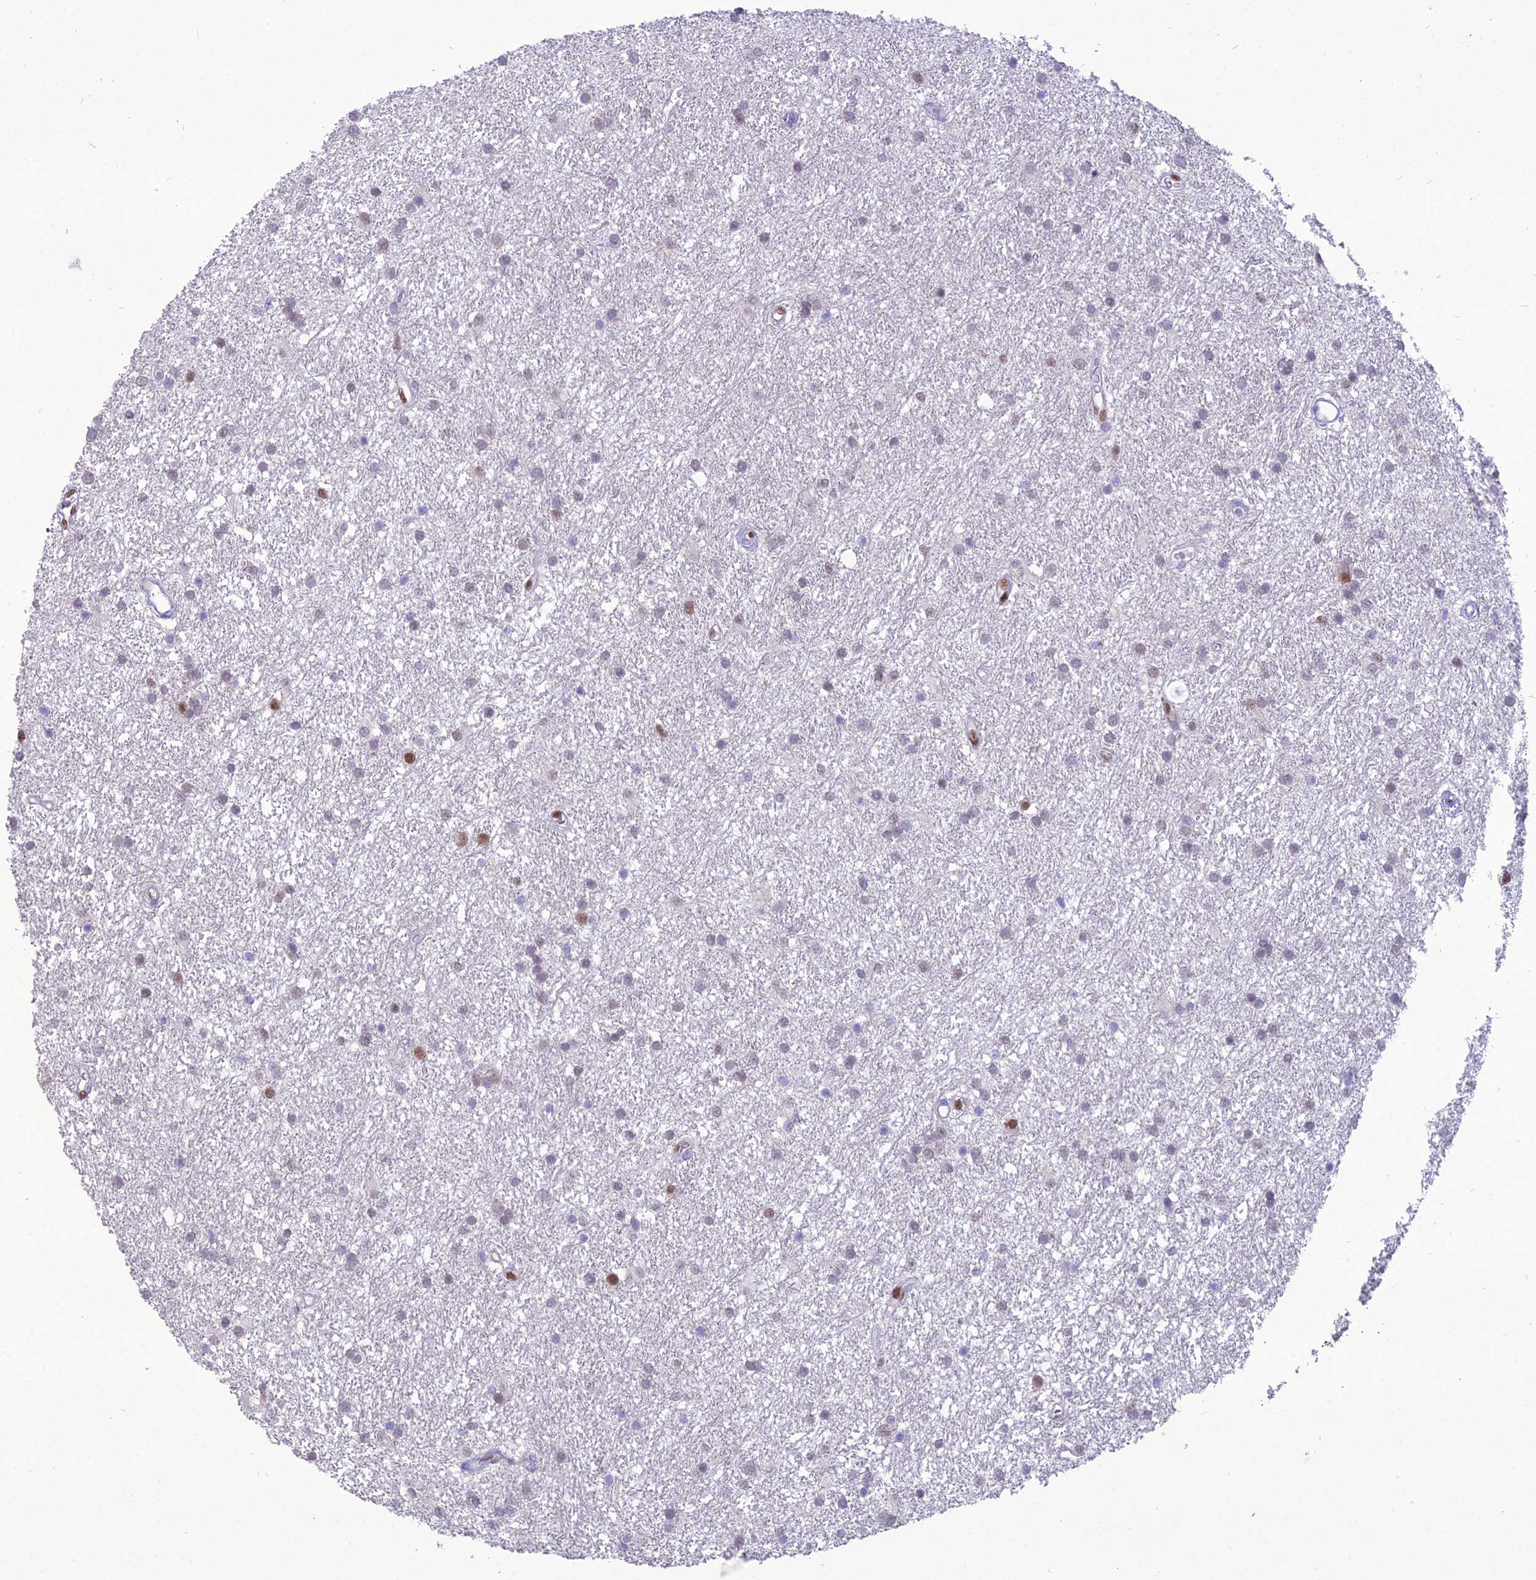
{"staining": {"intensity": "moderate", "quantity": "<25%", "location": "nuclear"}, "tissue": "glioma", "cell_type": "Tumor cells", "image_type": "cancer", "snomed": [{"axis": "morphology", "description": "Glioma, malignant, High grade"}, {"axis": "topography", "description": "Brain"}], "caption": "The image shows a brown stain indicating the presence of a protein in the nuclear of tumor cells in malignant high-grade glioma.", "gene": "NOVA2", "patient": {"sex": "male", "age": 77}}